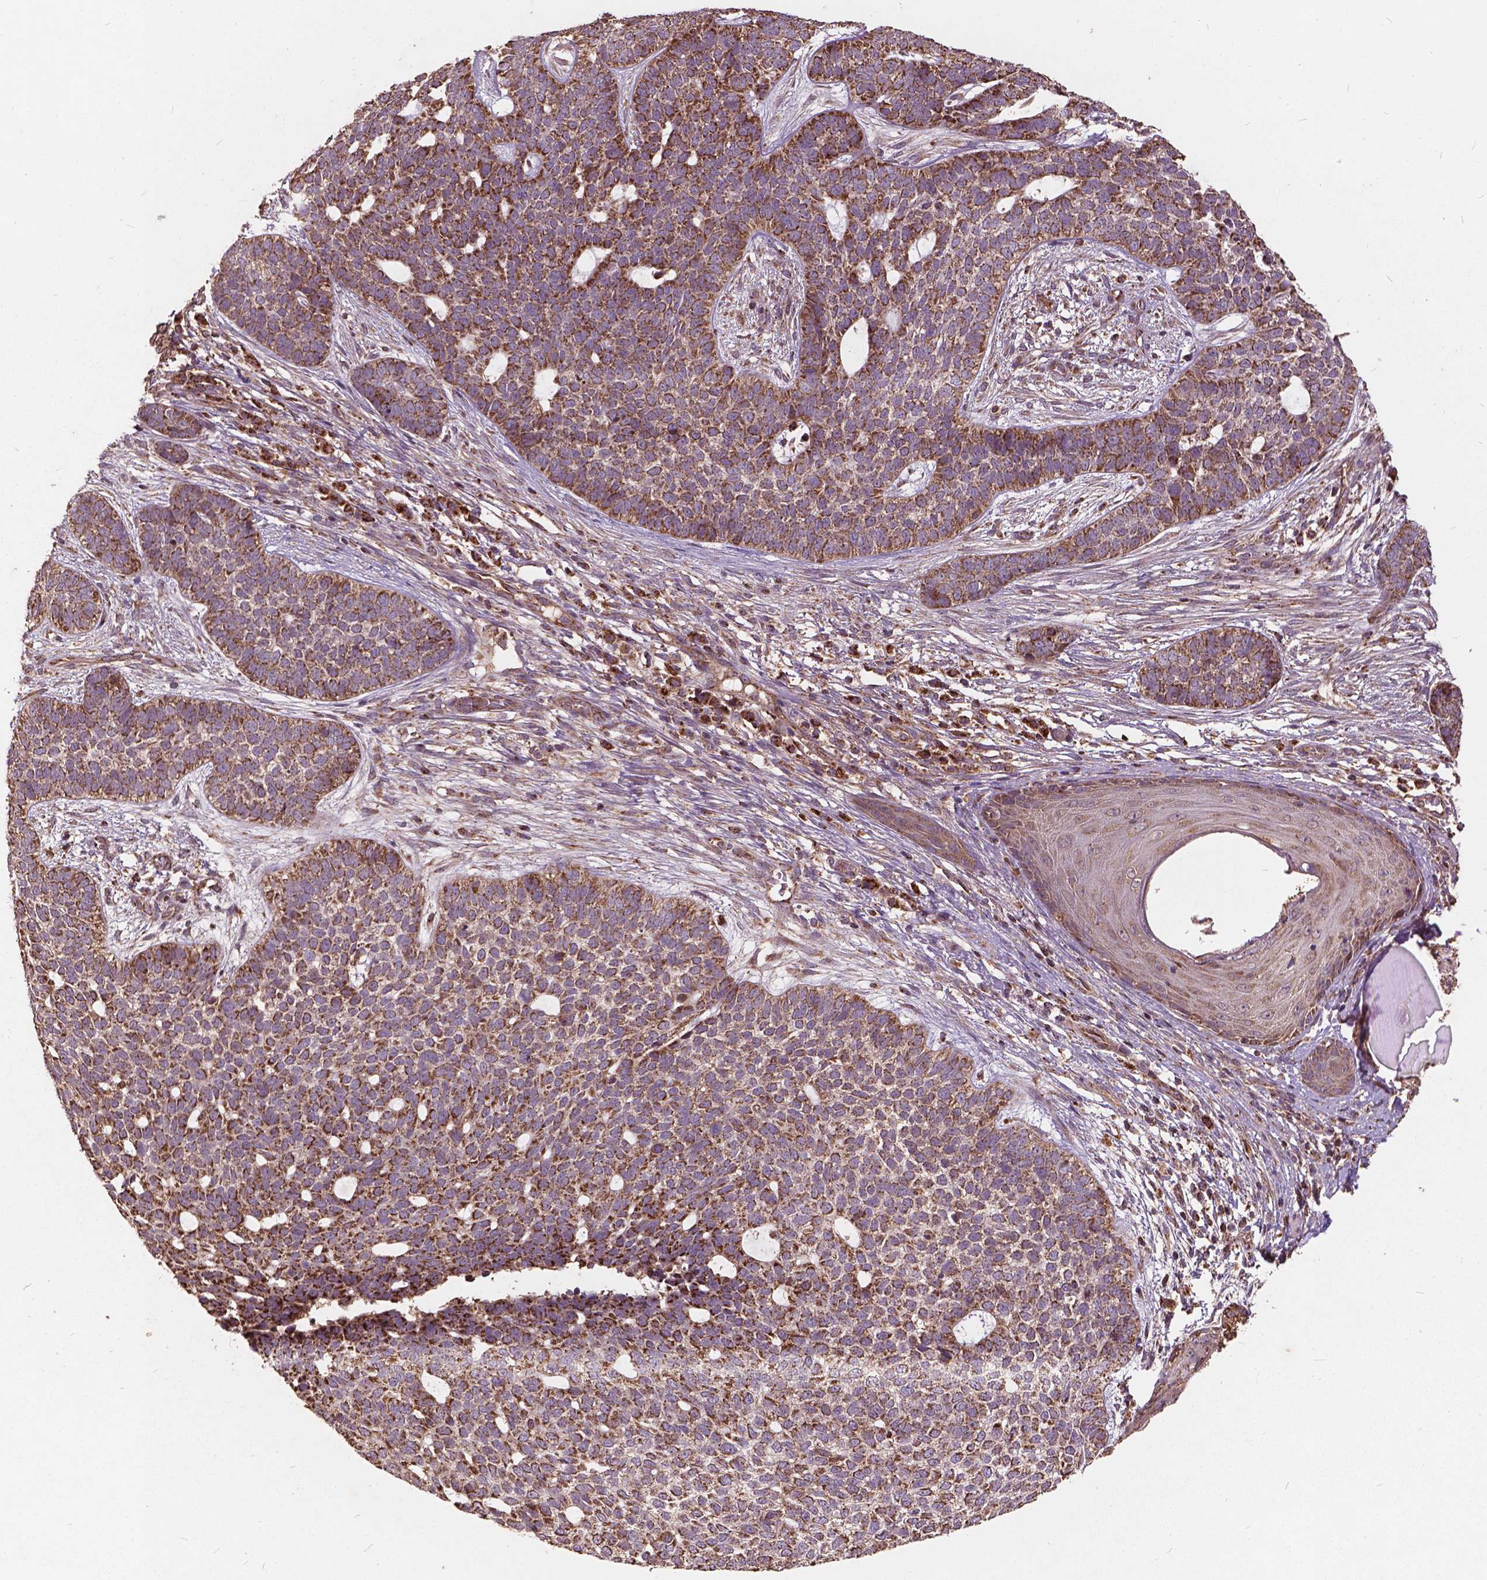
{"staining": {"intensity": "moderate", "quantity": ">75%", "location": "cytoplasmic/membranous"}, "tissue": "skin cancer", "cell_type": "Tumor cells", "image_type": "cancer", "snomed": [{"axis": "morphology", "description": "Basal cell carcinoma"}, {"axis": "topography", "description": "Skin"}], "caption": "Human basal cell carcinoma (skin) stained for a protein (brown) displays moderate cytoplasmic/membranous positive staining in about >75% of tumor cells.", "gene": "UBXN2A", "patient": {"sex": "female", "age": 69}}